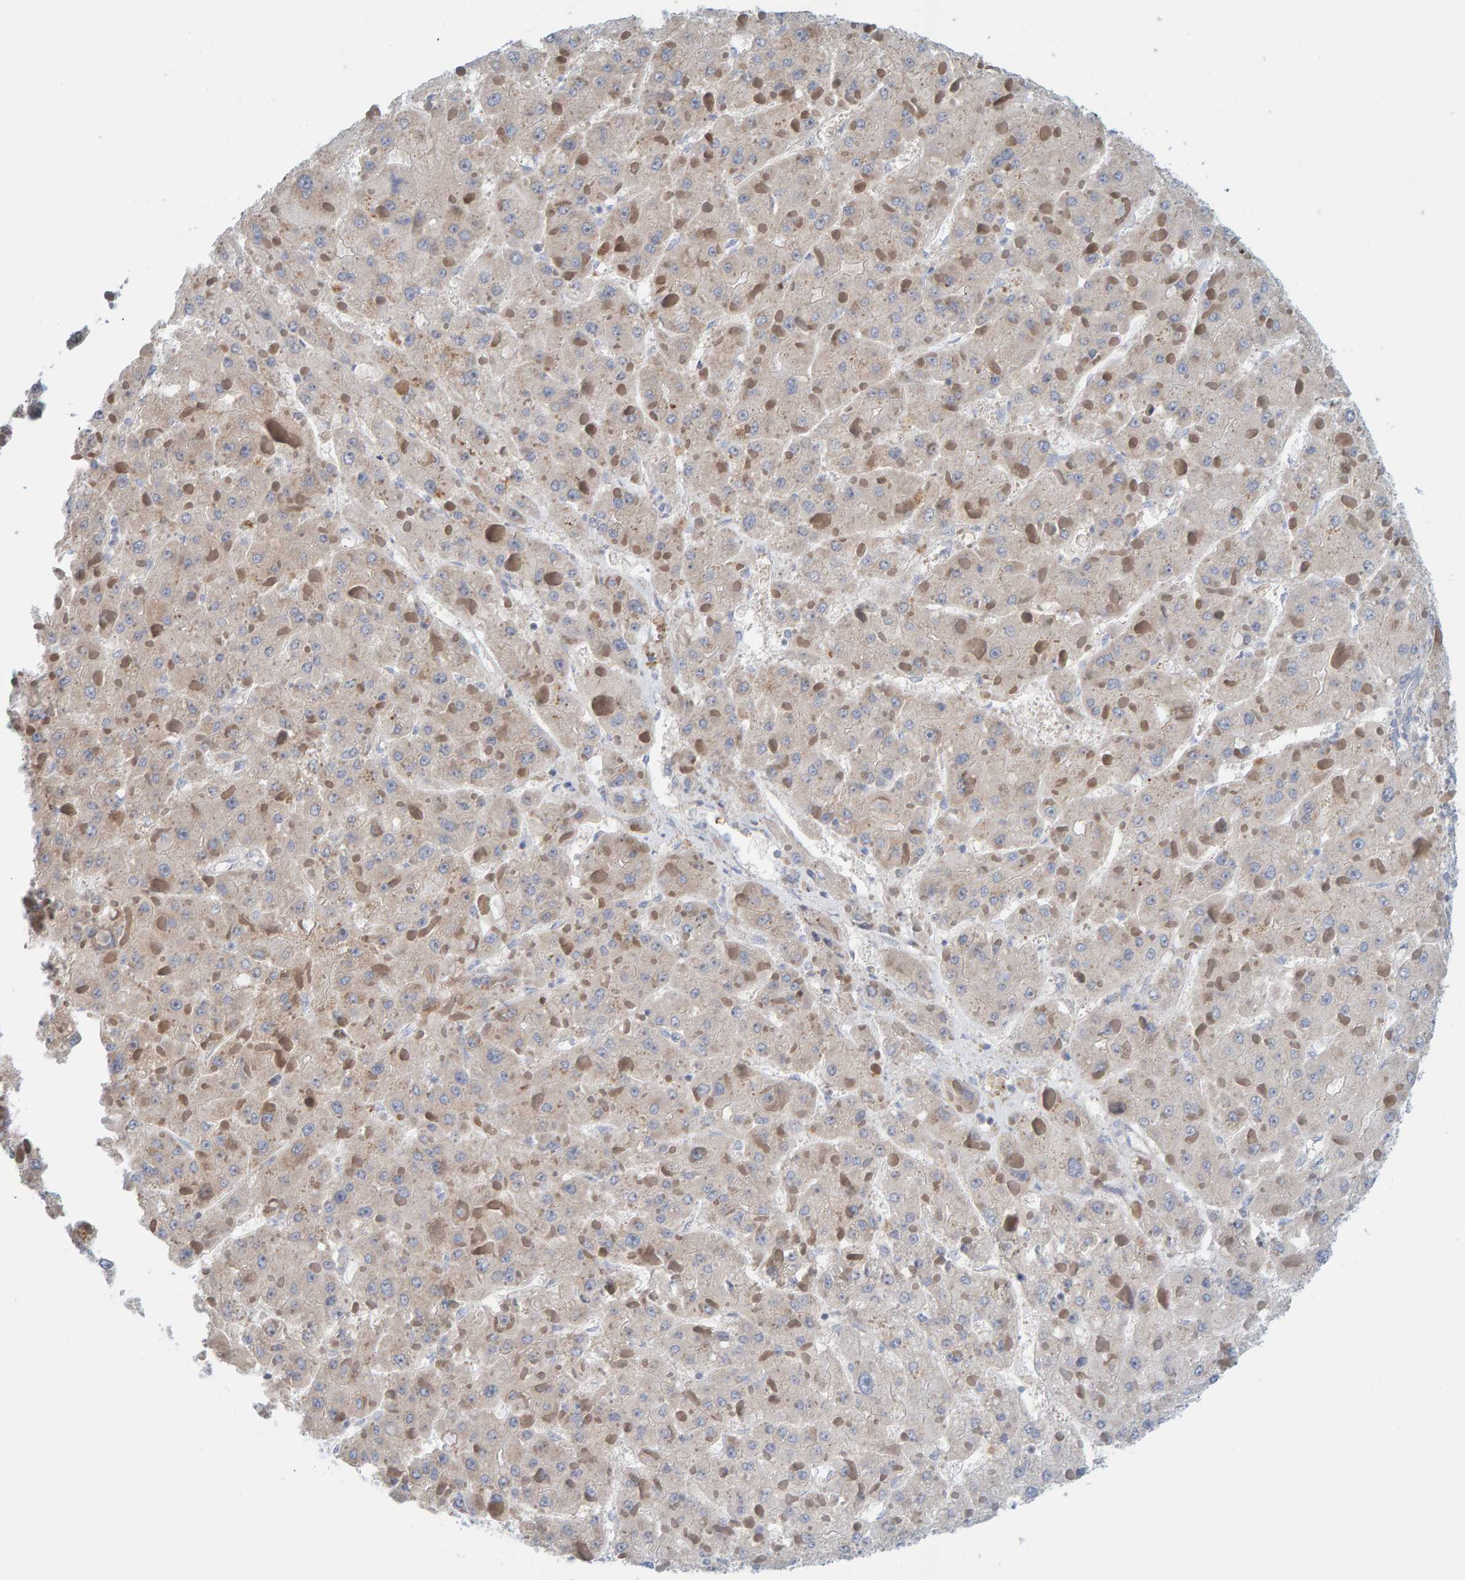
{"staining": {"intensity": "weak", "quantity": "25%-75%", "location": "cytoplasmic/membranous"}, "tissue": "liver cancer", "cell_type": "Tumor cells", "image_type": "cancer", "snomed": [{"axis": "morphology", "description": "Carcinoma, Hepatocellular, NOS"}, {"axis": "topography", "description": "Liver"}], "caption": "IHC image of neoplastic tissue: human liver cancer (hepatocellular carcinoma) stained using IHC displays low levels of weak protein expression localized specifically in the cytoplasmic/membranous of tumor cells, appearing as a cytoplasmic/membranous brown color.", "gene": "KLHL11", "patient": {"sex": "female", "age": 73}}